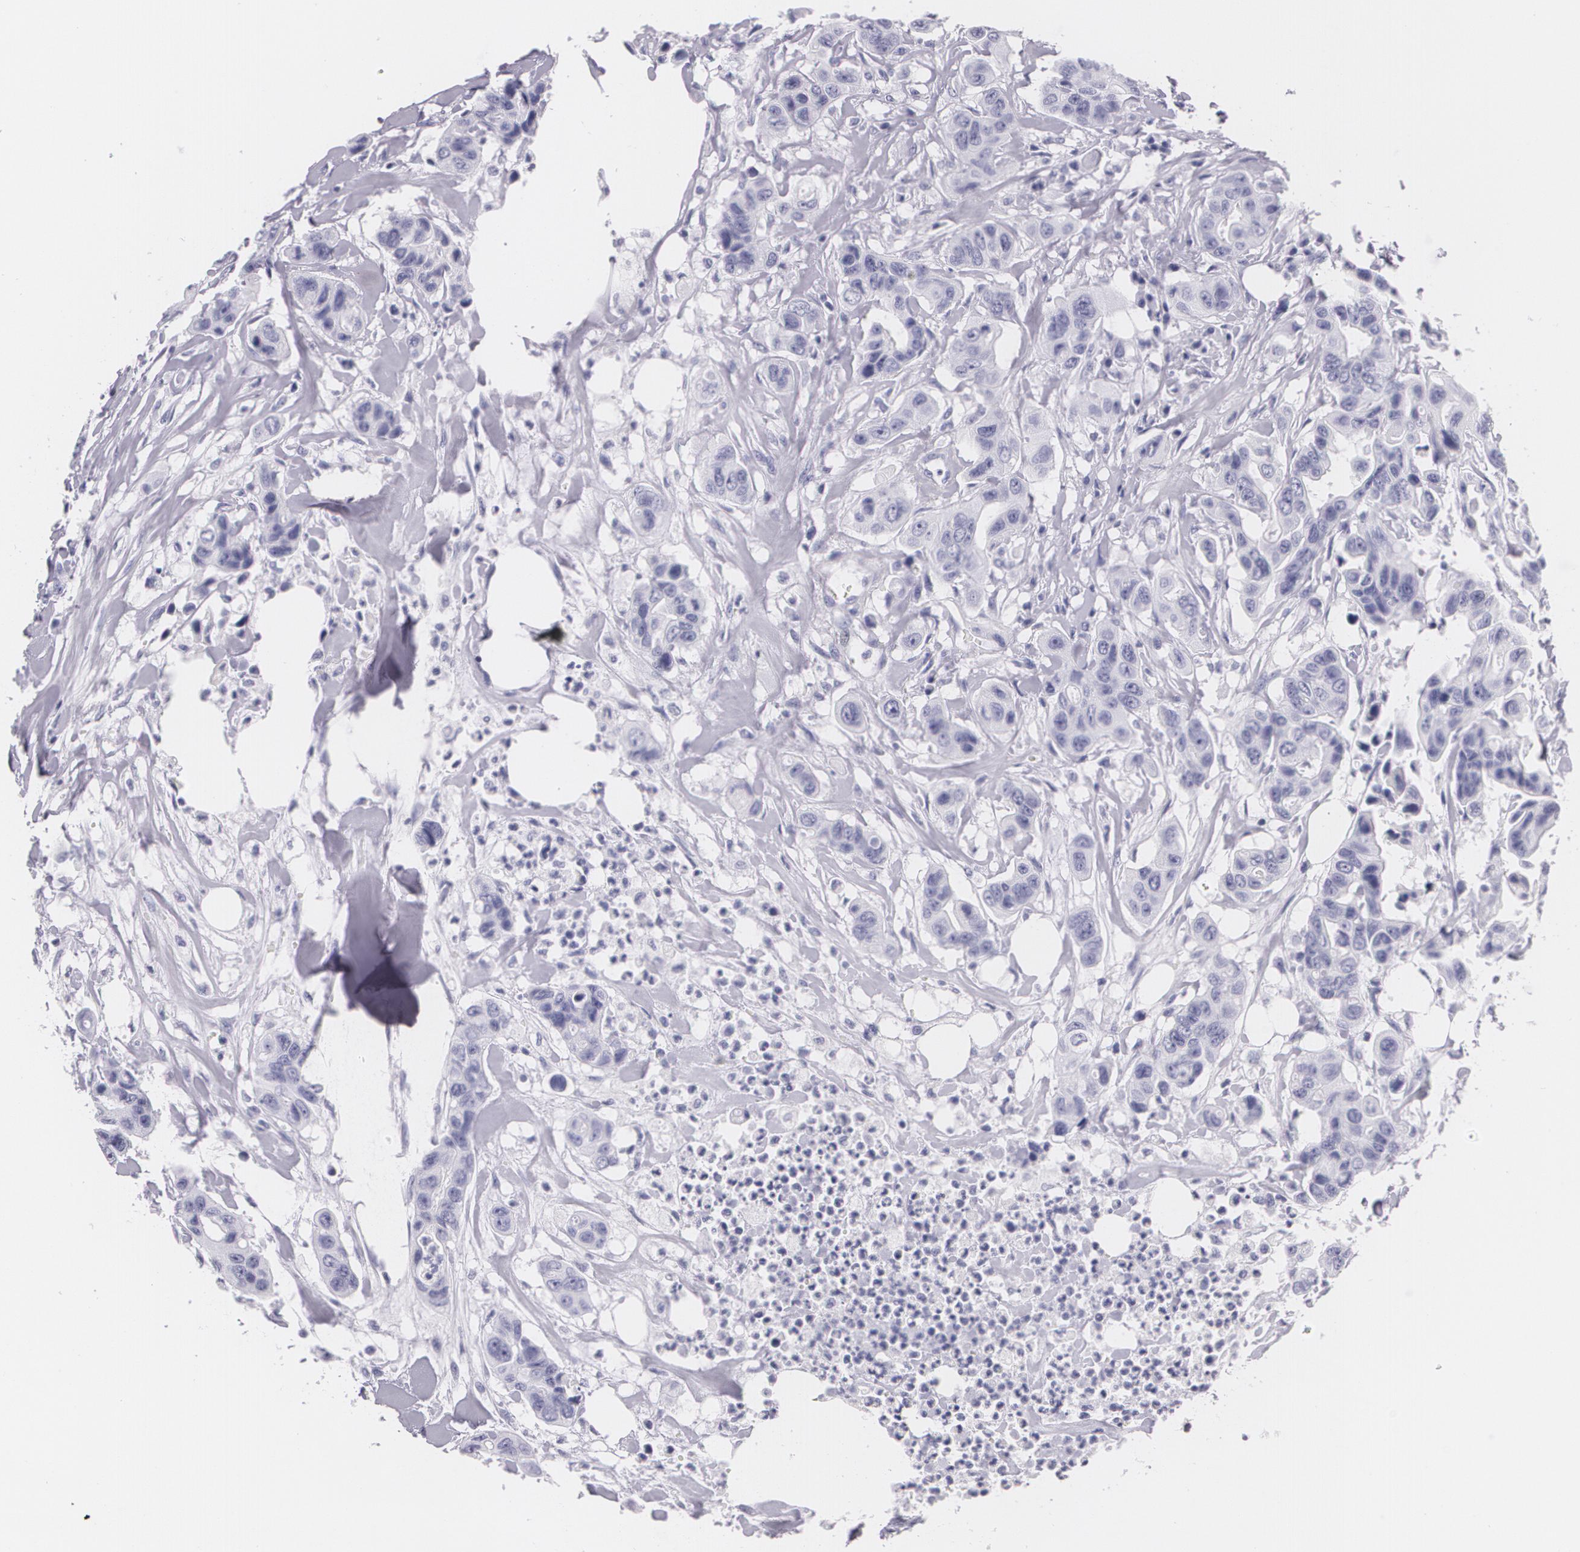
{"staining": {"intensity": "negative", "quantity": "none", "location": "none"}, "tissue": "colorectal cancer", "cell_type": "Tumor cells", "image_type": "cancer", "snomed": [{"axis": "morphology", "description": "Adenocarcinoma, NOS"}, {"axis": "topography", "description": "Colon"}], "caption": "A histopathology image of adenocarcinoma (colorectal) stained for a protein exhibits no brown staining in tumor cells.", "gene": "DLG4", "patient": {"sex": "female", "age": 70}}